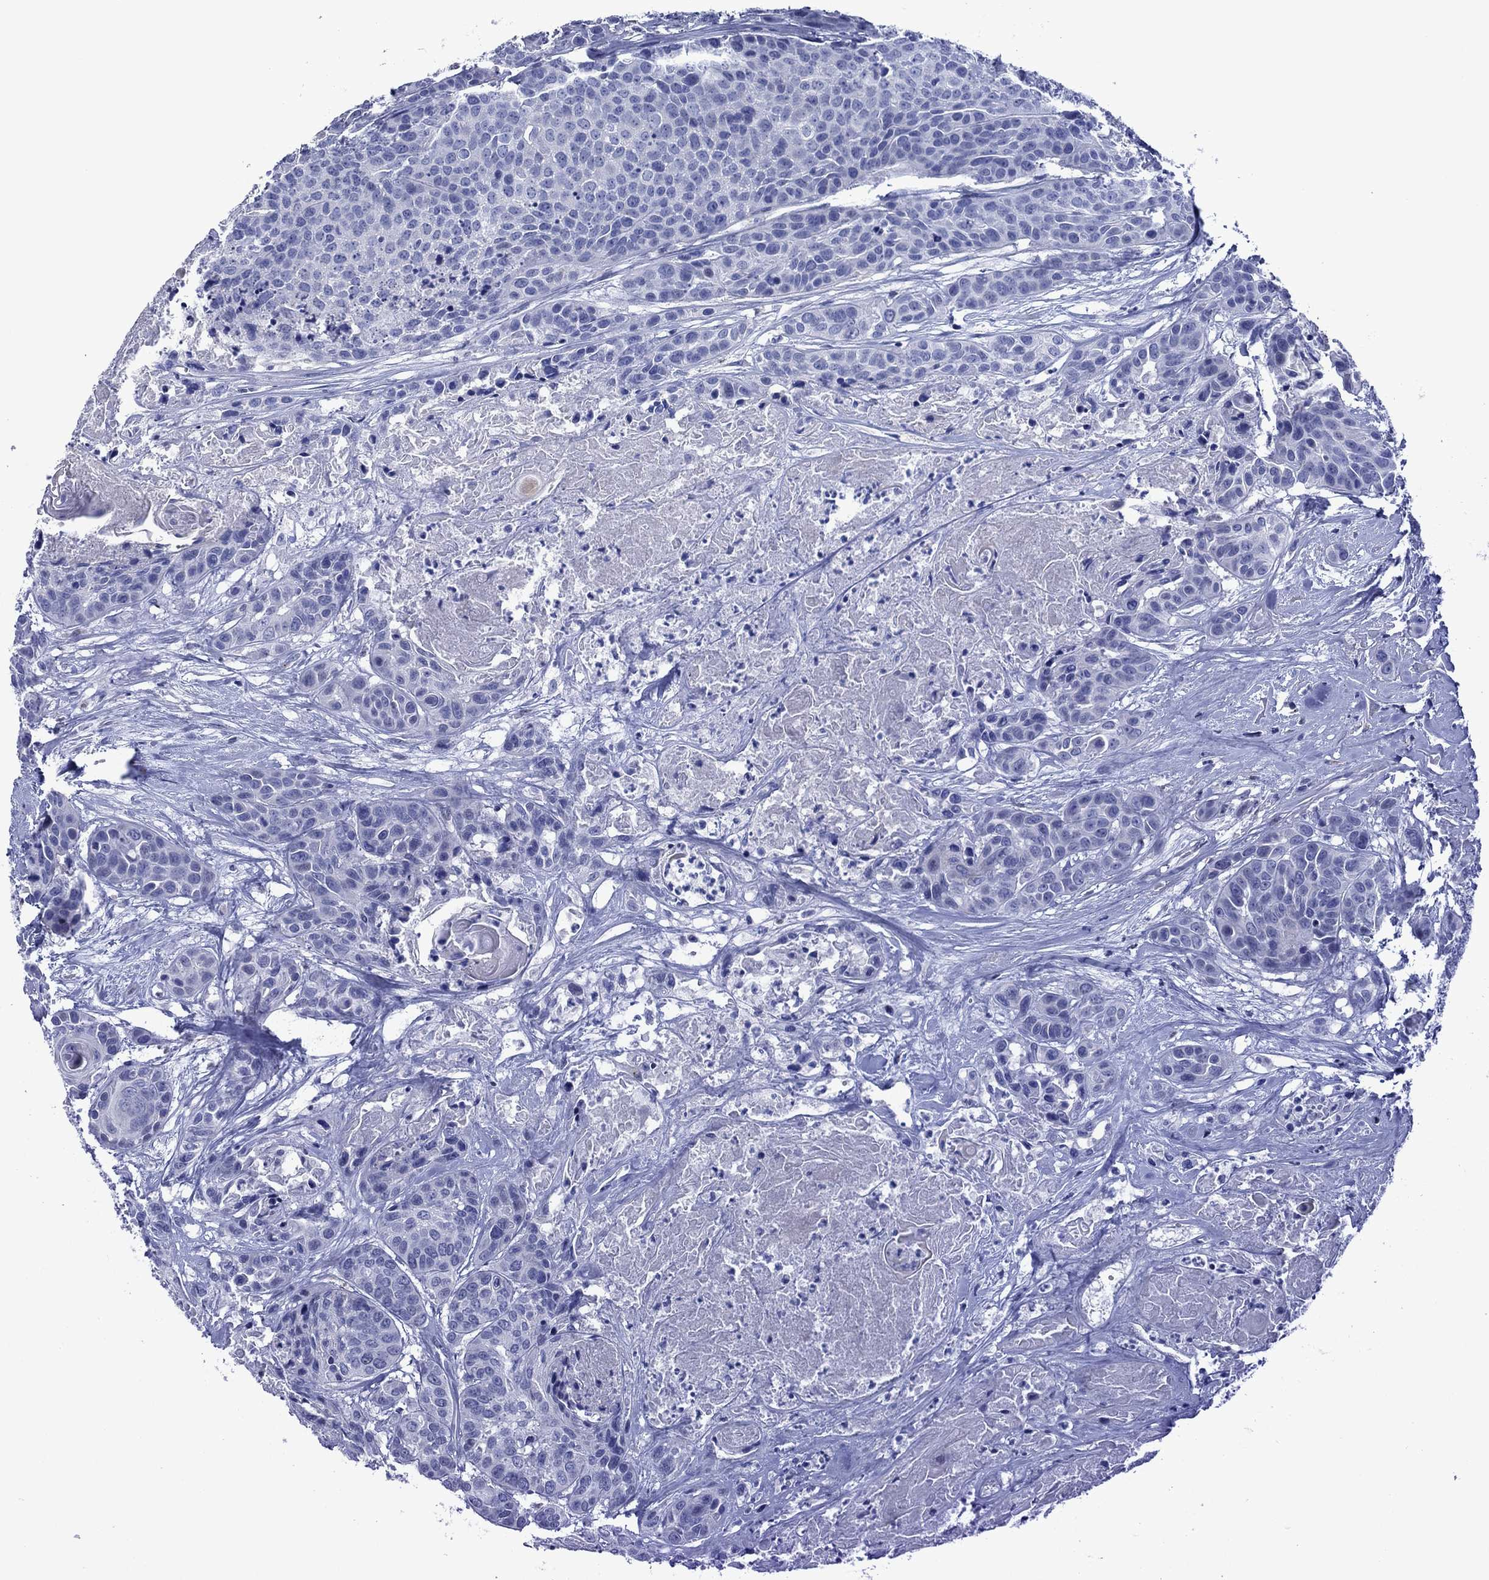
{"staining": {"intensity": "negative", "quantity": "none", "location": "none"}, "tissue": "head and neck cancer", "cell_type": "Tumor cells", "image_type": "cancer", "snomed": [{"axis": "morphology", "description": "Squamous cell carcinoma, NOS"}, {"axis": "topography", "description": "Oral tissue"}, {"axis": "topography", "description": "Head-Neck"}], "caption": "IHC of head and neck squamous cell carcinoma exhibits no staining in tumor cells.", "gene": "PIWIL1", "patient": {"sex": "male", "age": 56}}